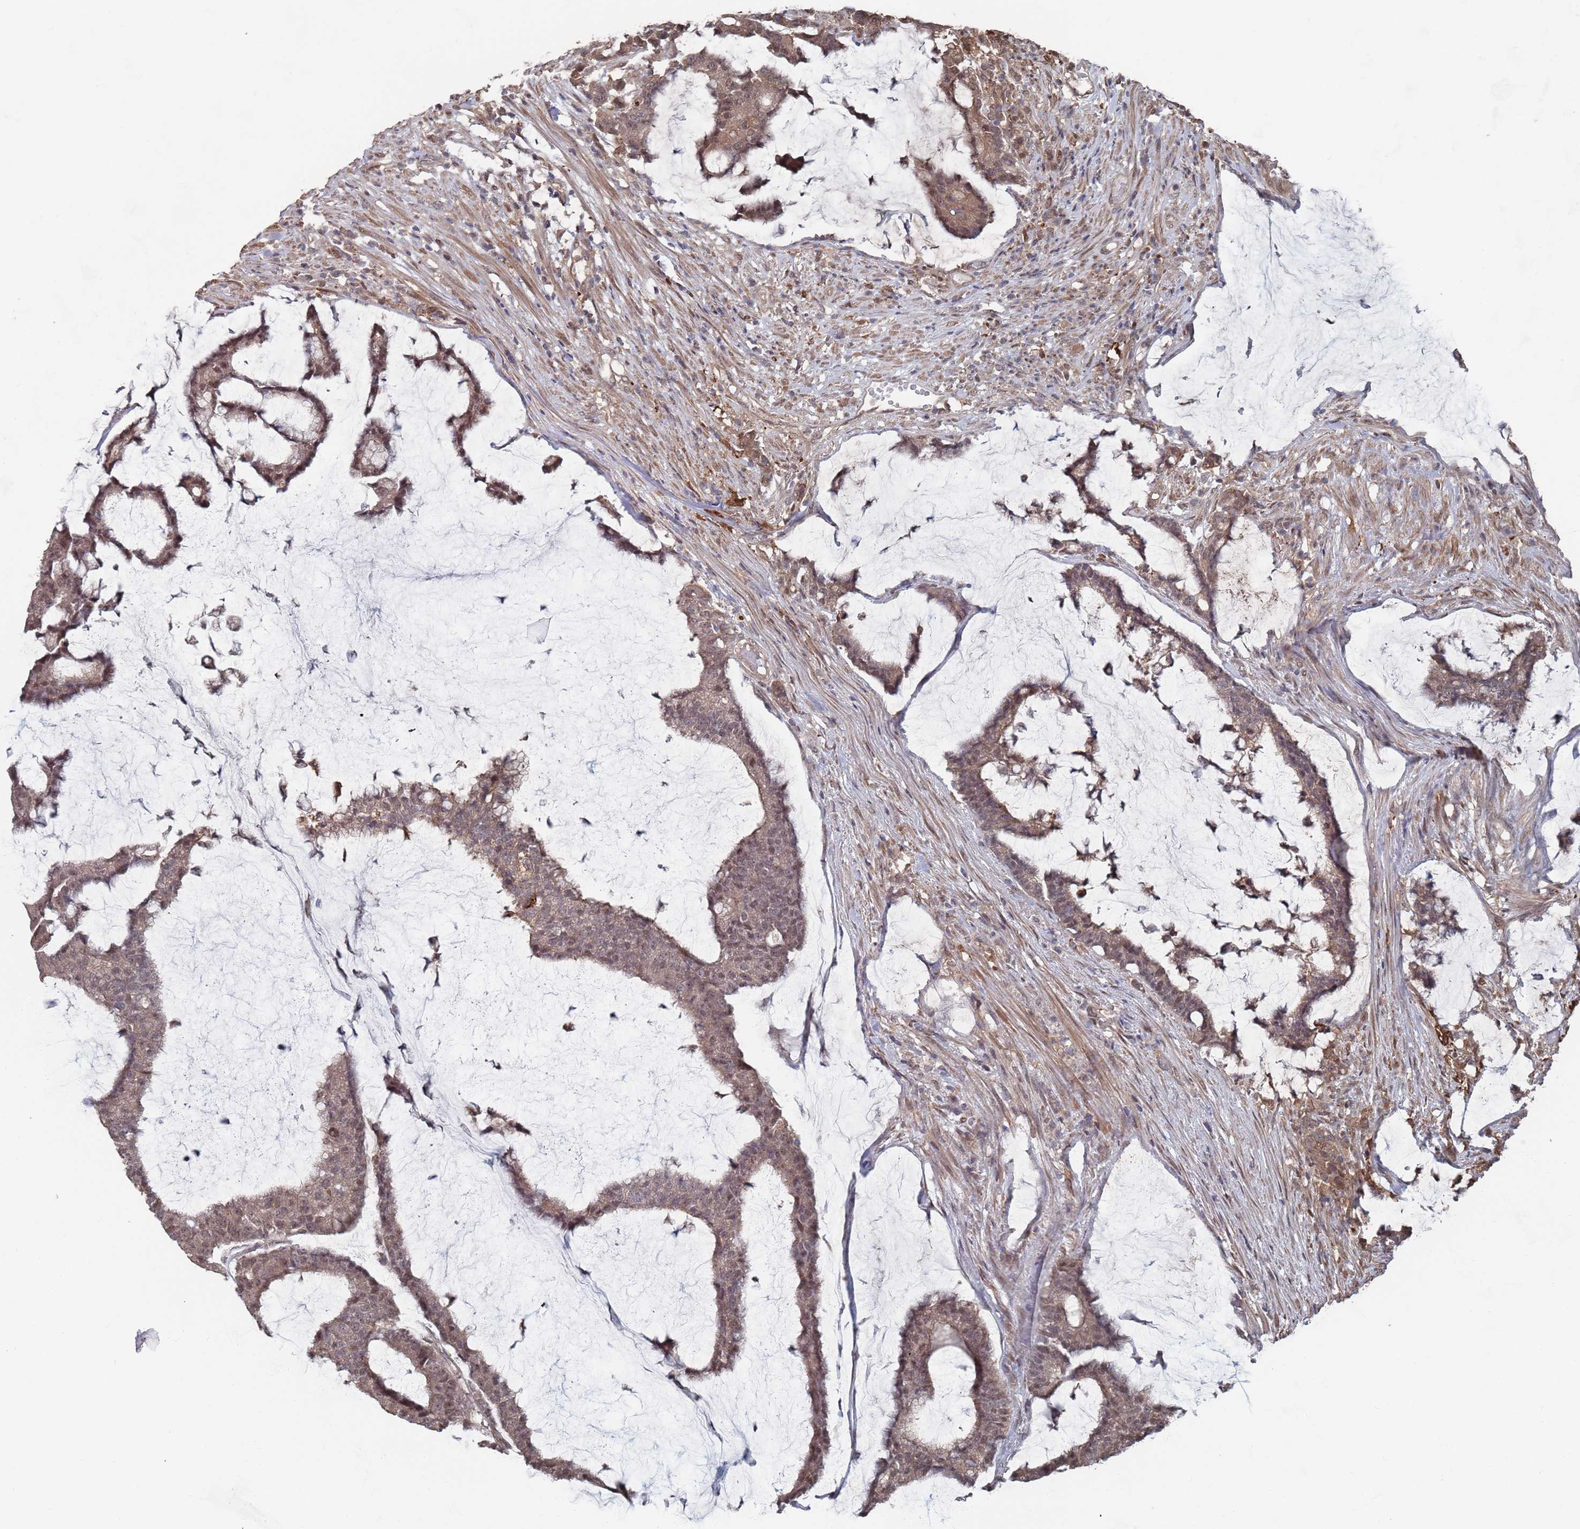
{"staining": {"intensity": "moderate", "quantity": ">75%", "location": "cytoplasmic/membranous,nuclear"}, "tissue": "colorectal cancer", "cell_type": "Tumor cells", "image_type": "cancer", "snomed": [{"axis": "morphology", "description": "Adenocarcinoma, NOS"}, {"axis": "topography", "description": "Colon"}], "caption": "Immunohistochemical staining of human colorectal adenocarcinoma reveals medium levels of moderate cytoplasmic/membranous and nuclear expression in approximately >75% of tumor cells.", "gene": "DGKD", "patient": {"sex": "female", "age": 84}}